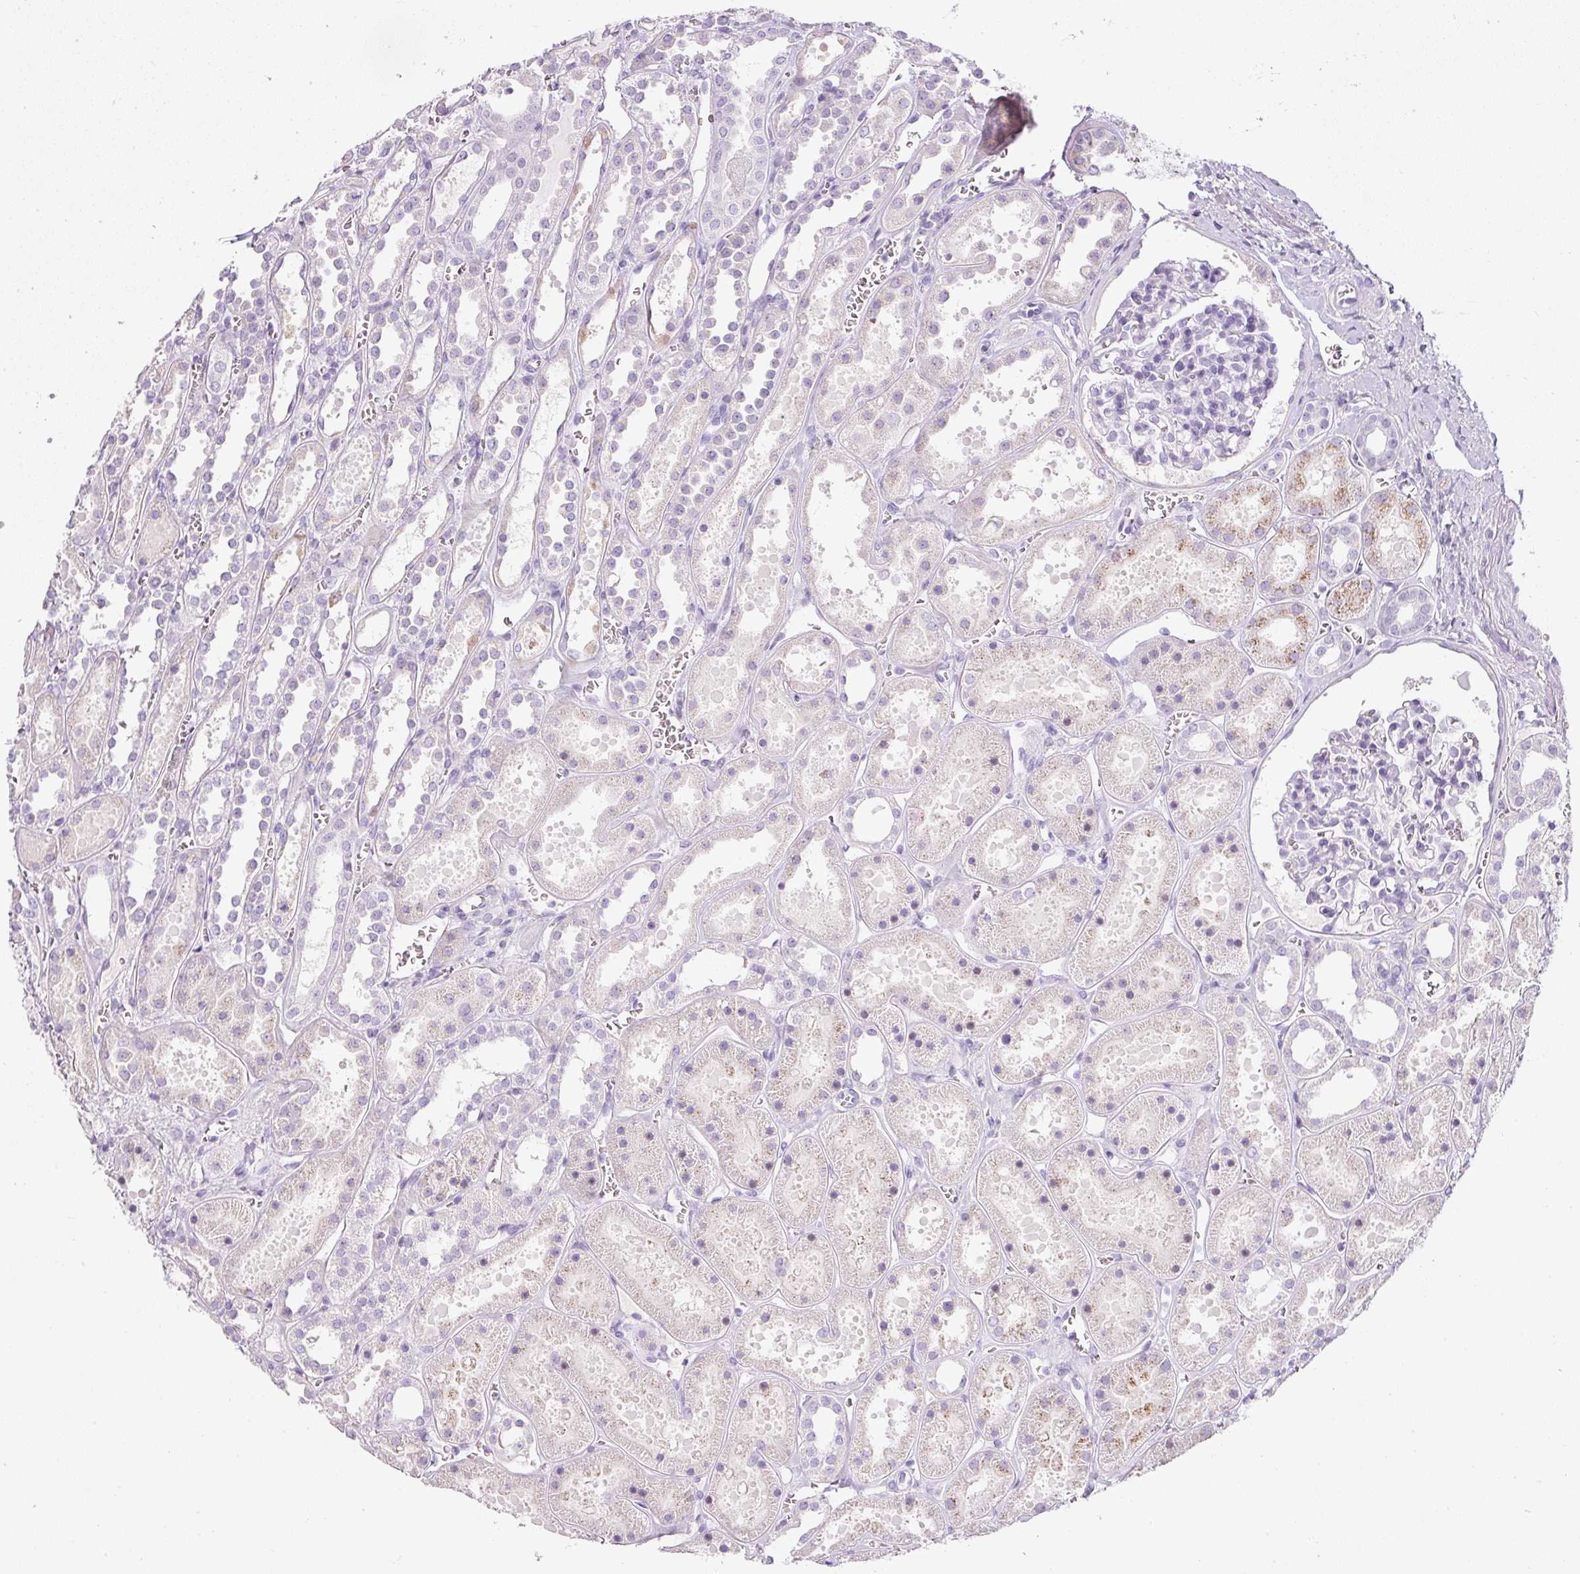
{"staining": {"intensity": "negative", "quantity": "none", "location": "none"}, "tissue": "kidney", "cell_type": "Cells in glomeruli", "image_type": "normal", "snomed": [{"axis": "morphology", "description": "Normal tissue, NOS"}, {"axis": "topography", "description": "Kidney"}], "caption": "The immunohistochemistry micrograph has no significant expression in cells in glomeruli of kidney.", "gene": "DNM1", "patient": {"sex": "female", "age": 41}}